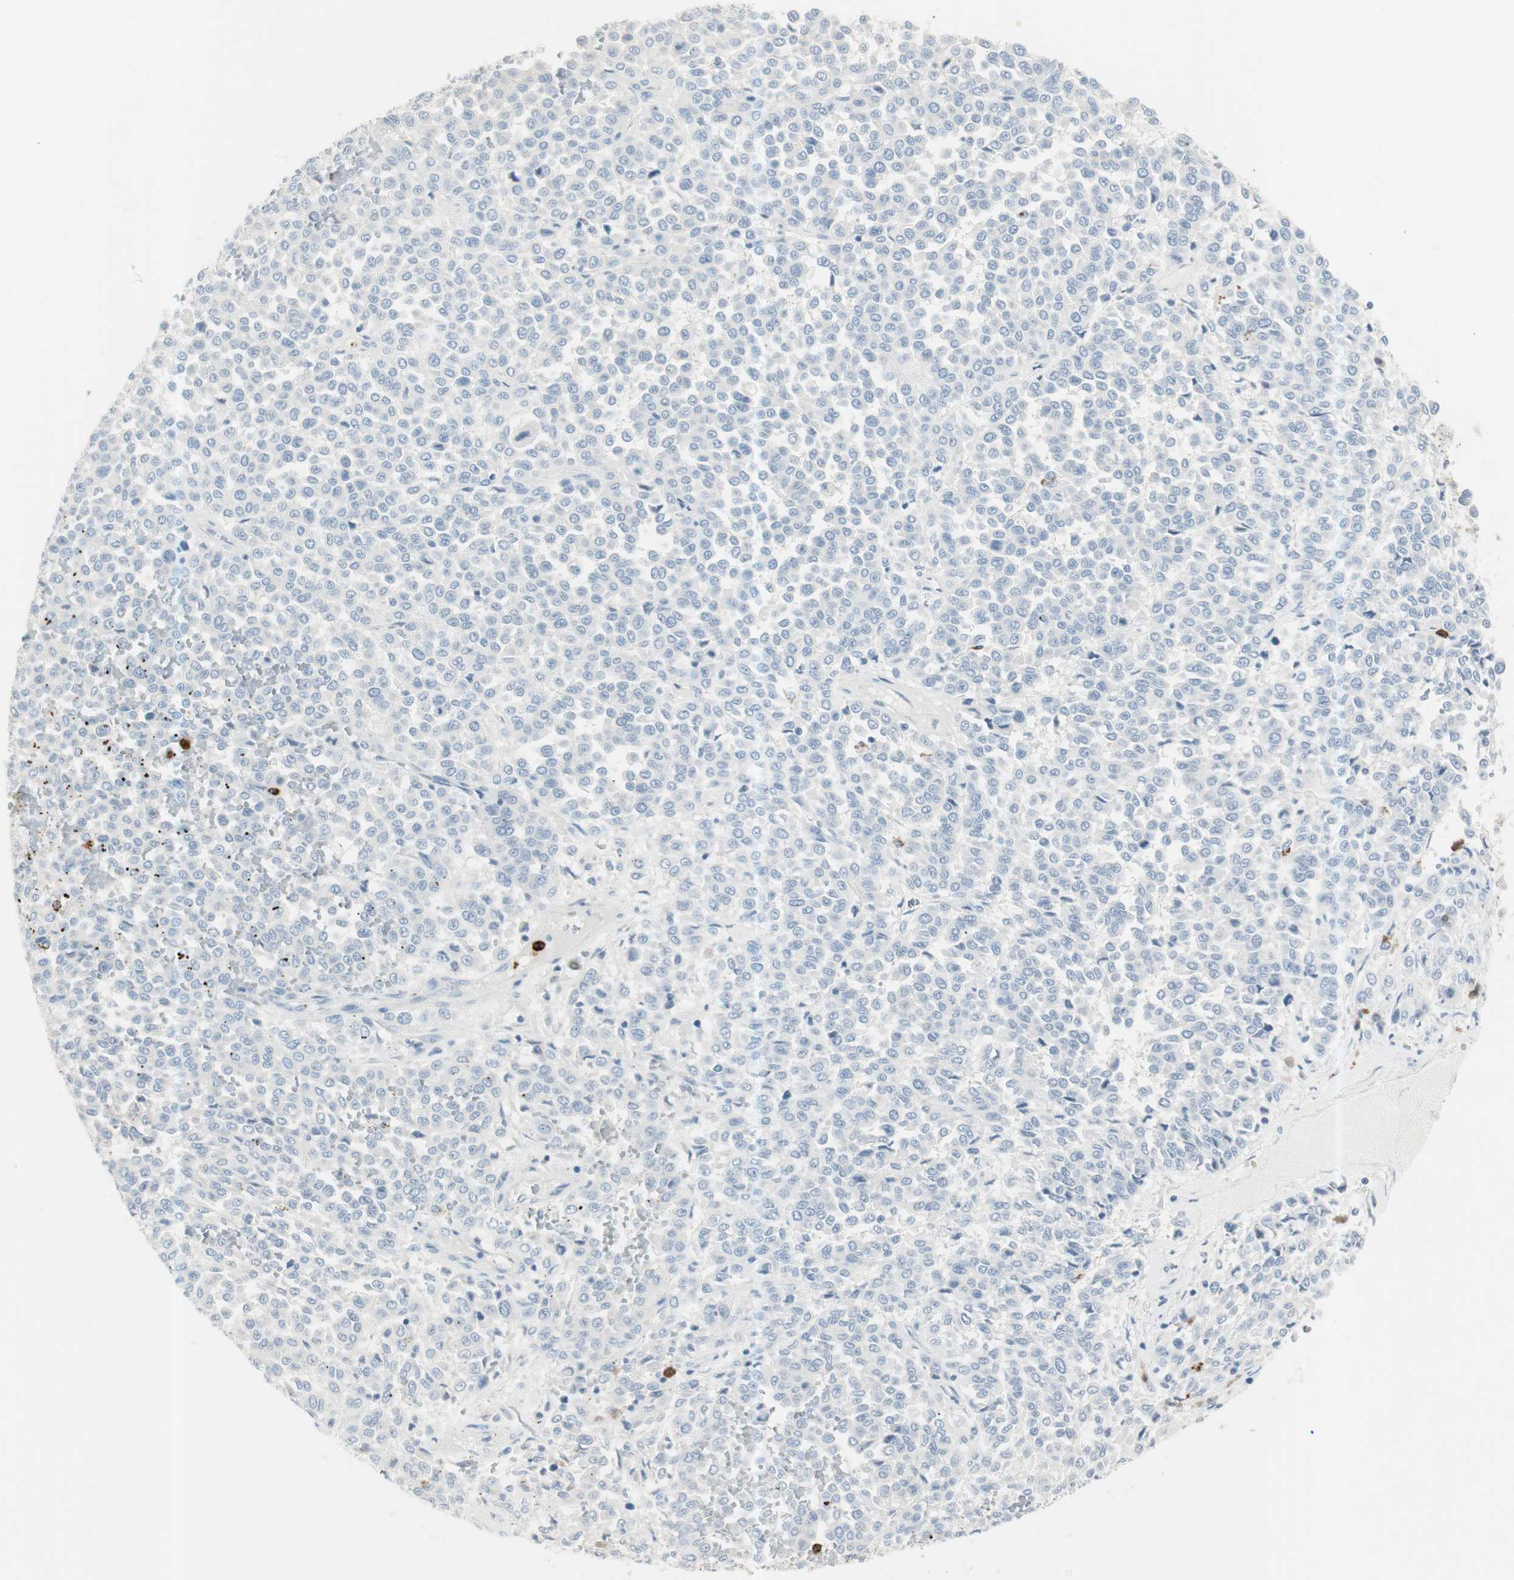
{"staining": {"intensity": "negative", "quantity": "none", "location": "none"}, "tissue": "melanoma", "cell_type": "Tumor cells", "image_type": "cancer", "snomed": [{"axis": "morphology", "description": "Malignant melanoma, Metastatic site"}, {"axis": "topography", "description": "Pancreas"}], "caption": "Tumor cells are negative for protein expression in human melanoma.", "gene": "PRTN3", "patient": {"sex": "female", "age": 30}}